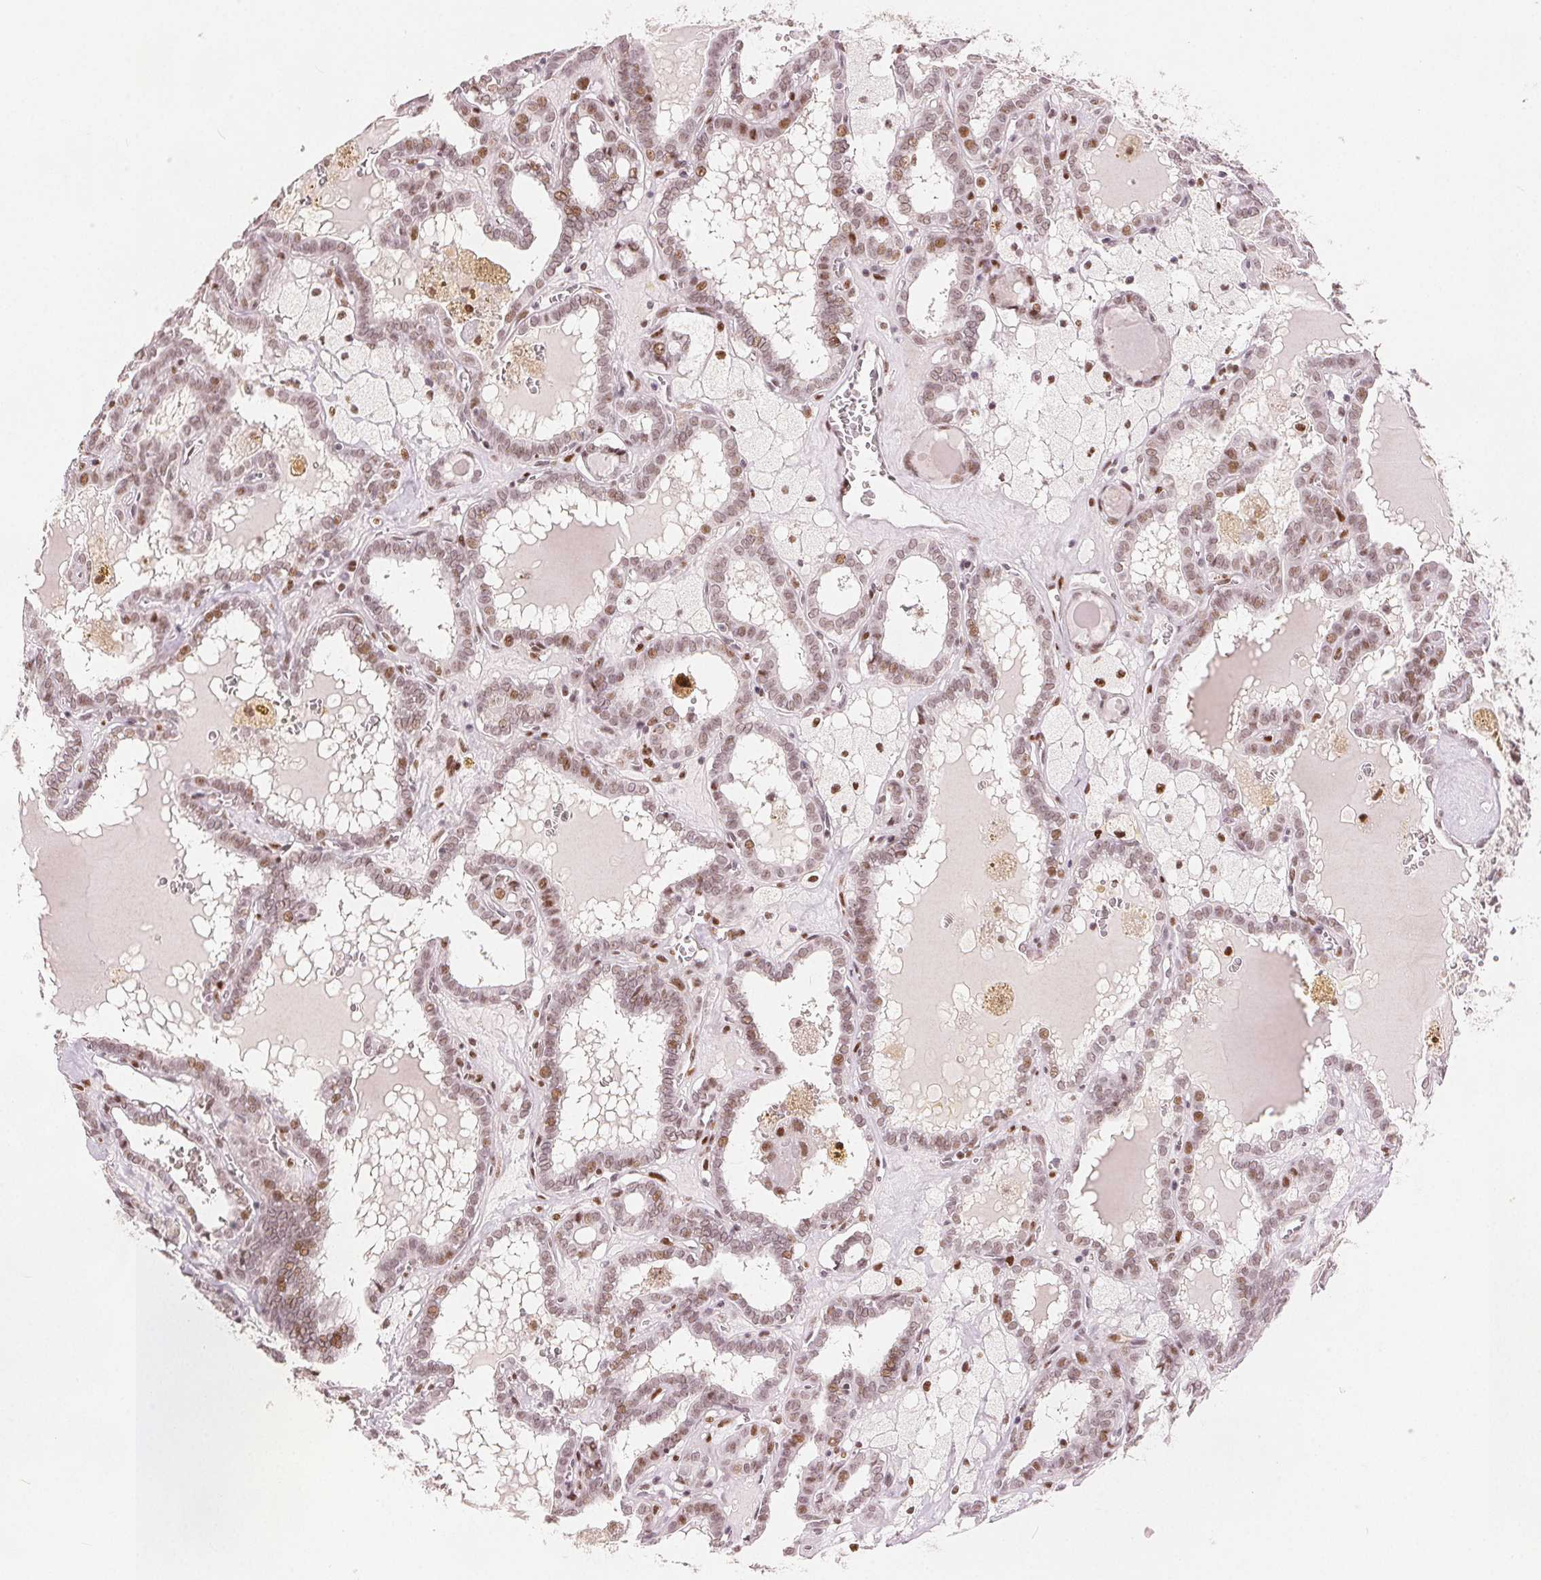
{"staining": {"intensity": "weak", "quantity": ">75%", "location": "nuclear"}, "tissue": "thyroid cancer", "cell_type": "Tumor cells", "image_type": "cancer", "snomed": [{"axis": "morphology", "description": "Papillary adenocarcinoma, NOS"}, {"axis": "topography", "description": "Thyroid gland"}], "caption": "Protein analysis of papillary adenocarcinoma (thyroid) tissue exhibits weak nuclear expression in about >75% of tumor cells. The staining is performed using DAB brown chromogen to label protein expression. The nuclei are counter-stained blue using hematoxylin.", "gene": "ZNF703", "patient": {"sex": "female", "age": 39}}